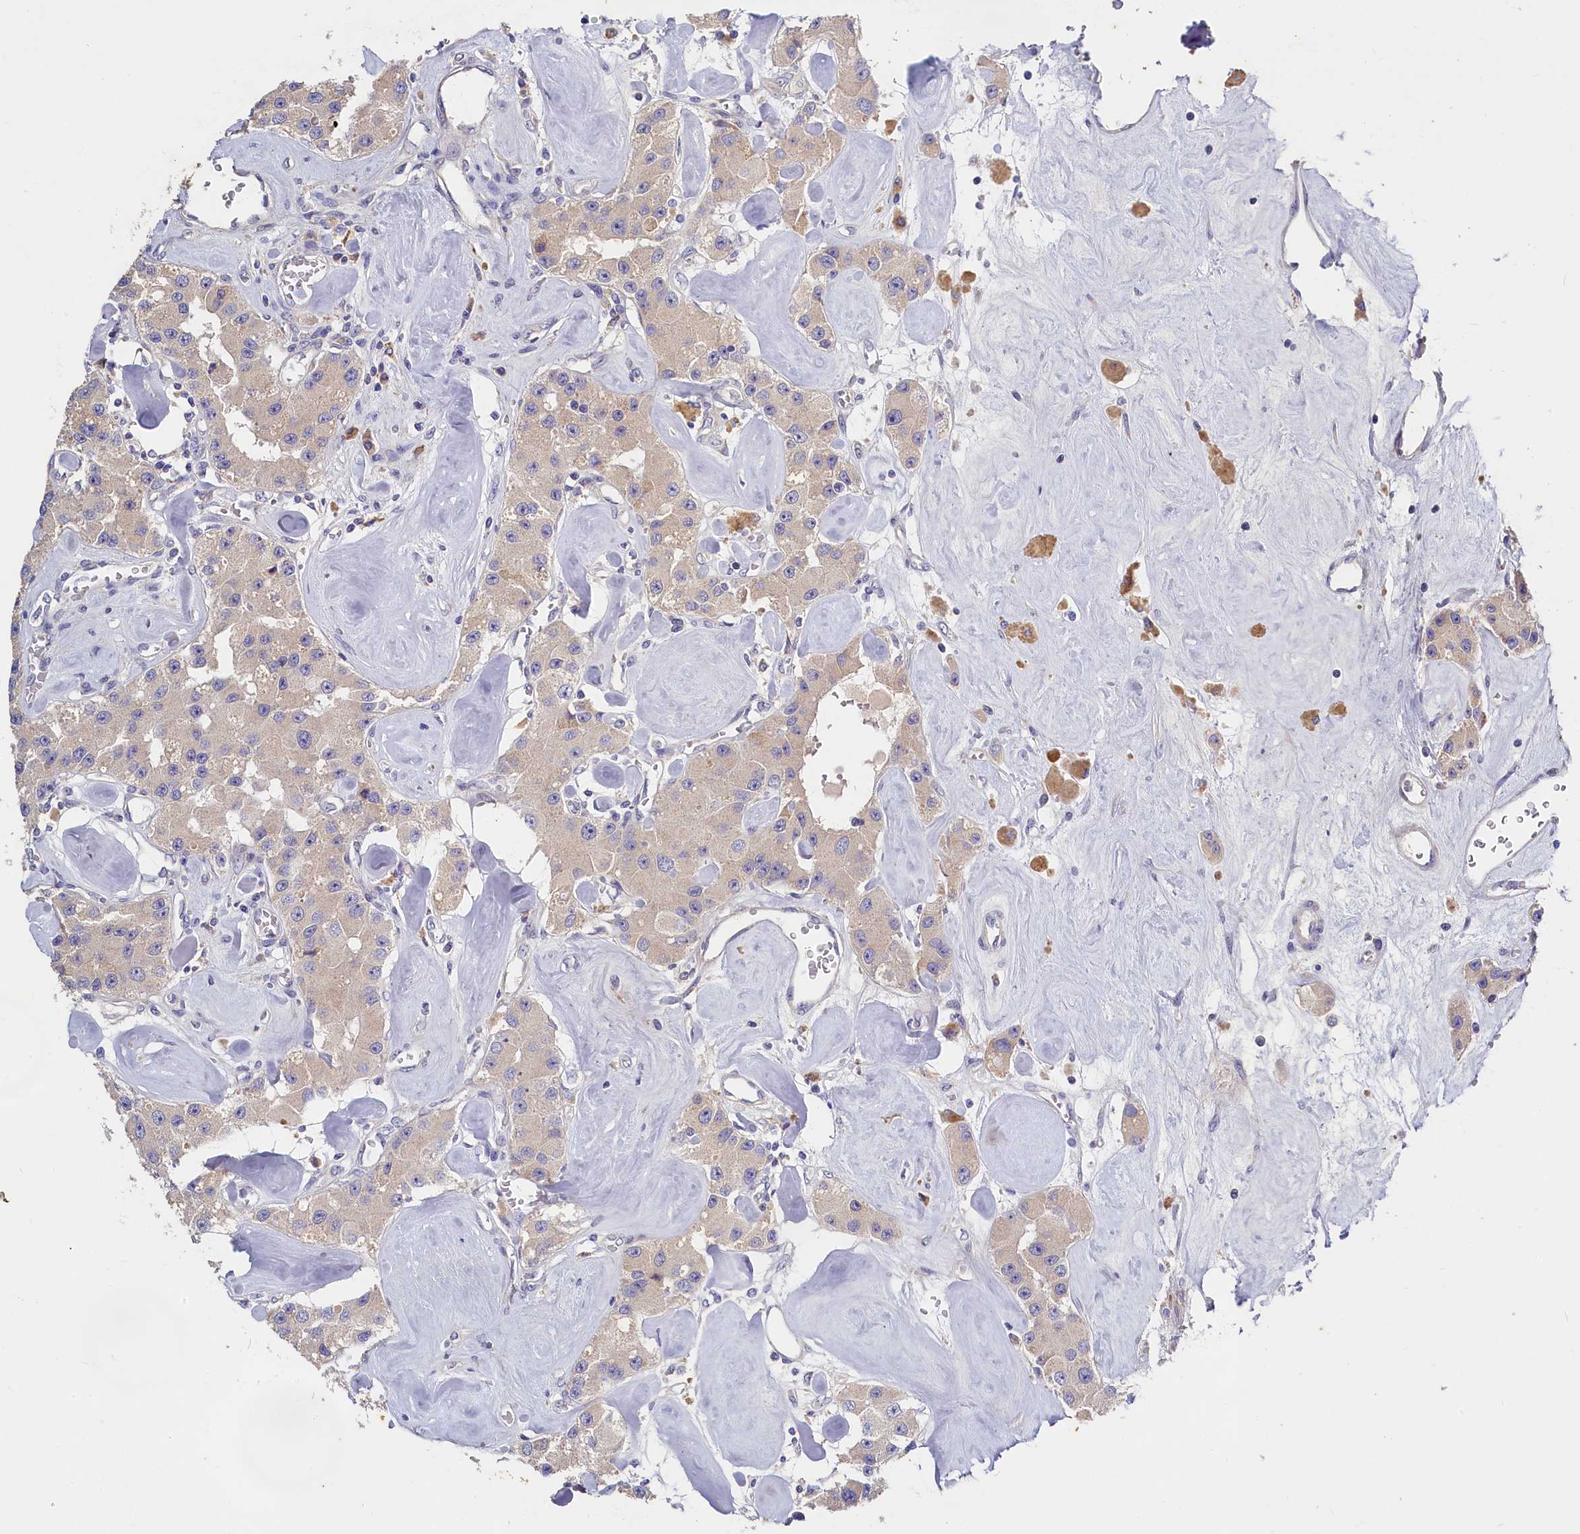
{"staining": {"intensity": "weak", "quantity": "25%-75%", "location": "cytoplasmic/membranous"}, "tissue": "carcinoid", "cell_type": "Tumor cells", "image_type": "cancer", "snomed": [{"axis": "morphology", "description": "Carcinoid, malignant, NOS"}, {"axis": "topography", "description": "Pancreas"}], "caption": "Weak cytoplasmic/membranous expression for a protein is identified in about 25%-75% of tumor cells of carcinoid (malignant) using immunohistochemistry (IHC).", "gene": "ST7L", "patient": {"sex": "male", "age": 41}}